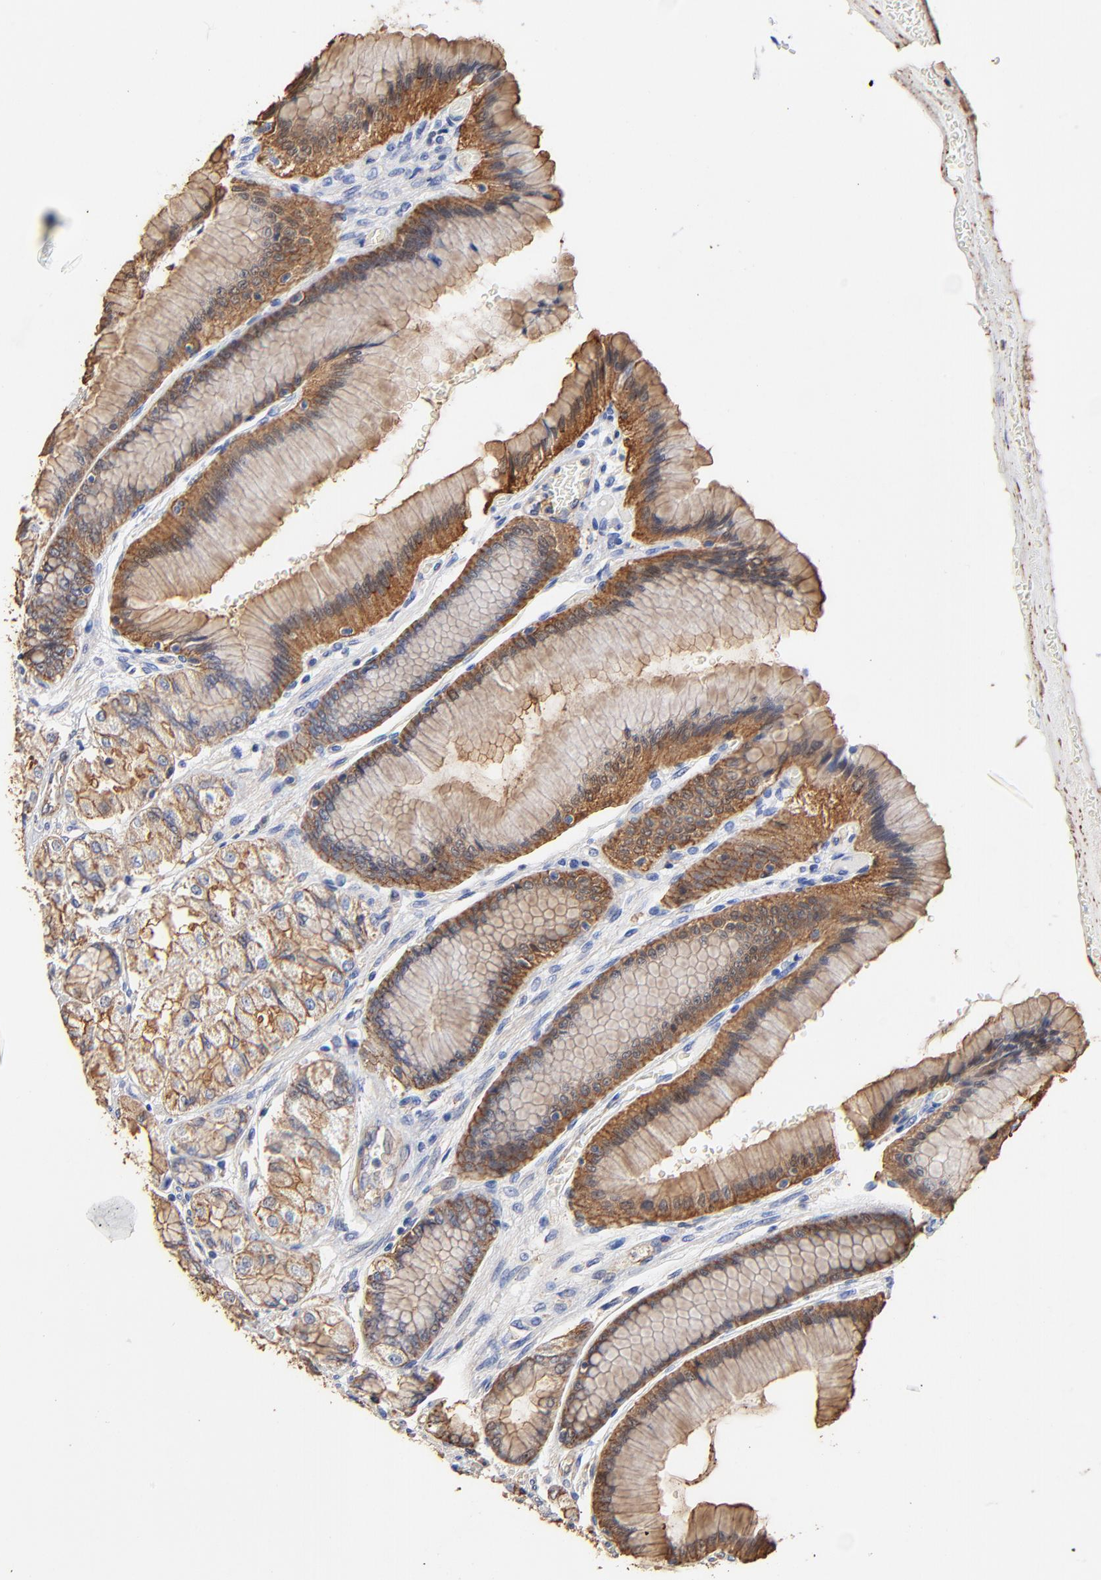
{"staining": {"intensity": "moderate", "quantity": "<25%", "location": "cytoplasmic/membranous"}, "tissue": "stomach", "cell_type": "Glandular cells", "image_type": "normal", "snomed": [{"axis": "morphology", "description": "Normal tissue, NOS"}, {"axis": "morphology", "description": "Adenocarcinoma, NOS"}, {"axis": "topography", "description": "Stomach"}, {"axis": "topography", "description": "Stomach, lower"}], "caption": "DAB (3,3'-diaminobenzidine) immunohistochemical staining of unremarkable human stomach reveals moderate cytoplasmic/membranous protein positivity in about <25% of glandular cells.", "gene": "TAGLN2", "patient": {"sex": "female", "age": 65}}